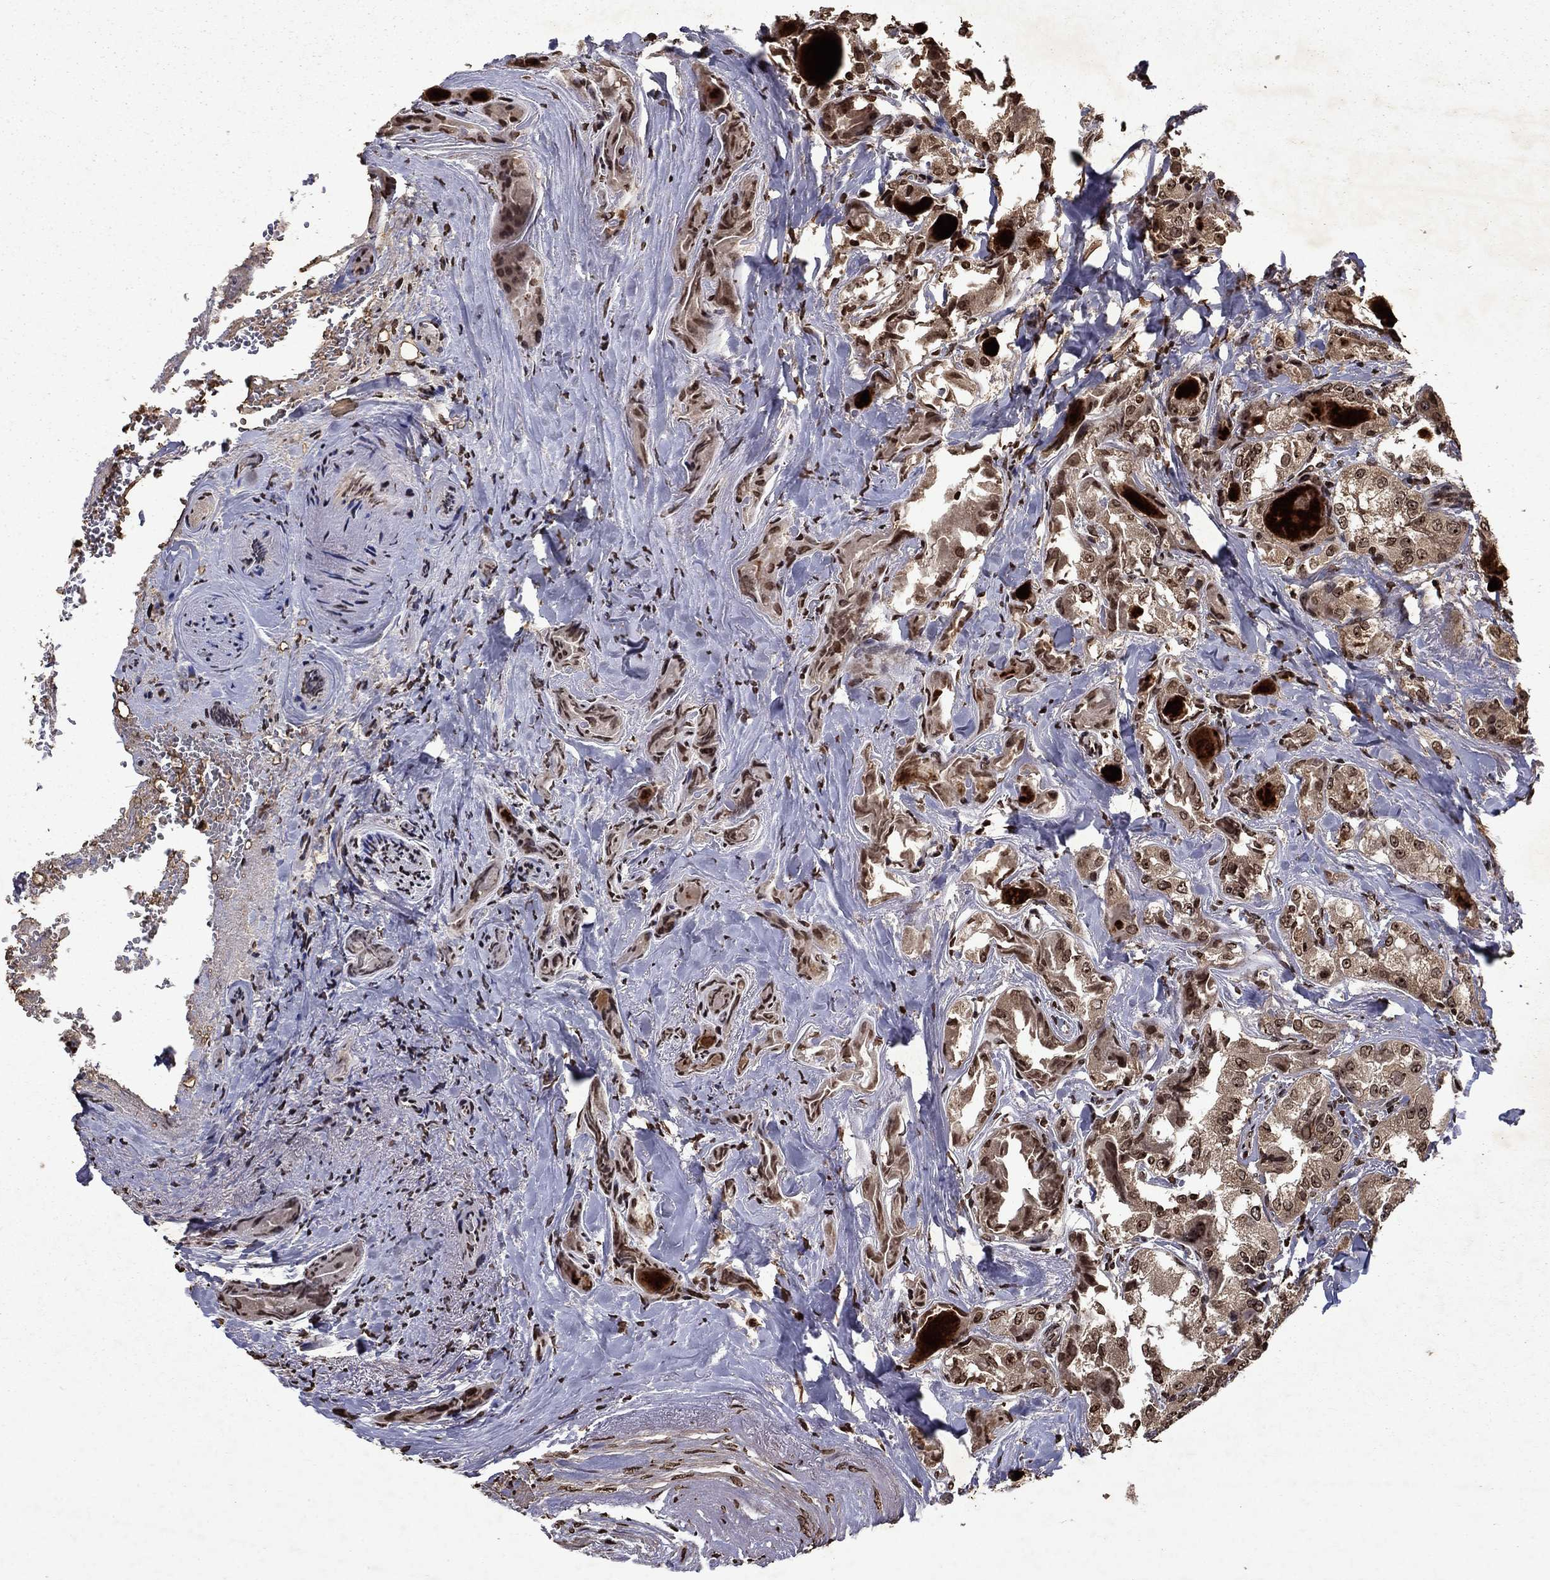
{"staining": {"intensity": "moderate", "quantity": ">75%", "location": "cytoplasmic/membranous,nuclear"}, "tissue": "thyroid cancer", "cell_type": "Tumor cells", "image_type": "cancer", "snomed": [{"axis": "morphology", "description": "Normal tissue, NOS"}, {"axis": "morphology", "description": "Papillary adenocarcinoma, NOS"}, {"axis": "topography", "description": "Thyroid gland"}], "caption": "Human papillary adenocarcinoma (thyroid) stained with a brown dye displays moderate cytoplasmic/membranous and nuclear positive expression in approximately >75% of tumor cells.", "gene": "PIN4", "patient": {"sex": "female", "age": 66}}